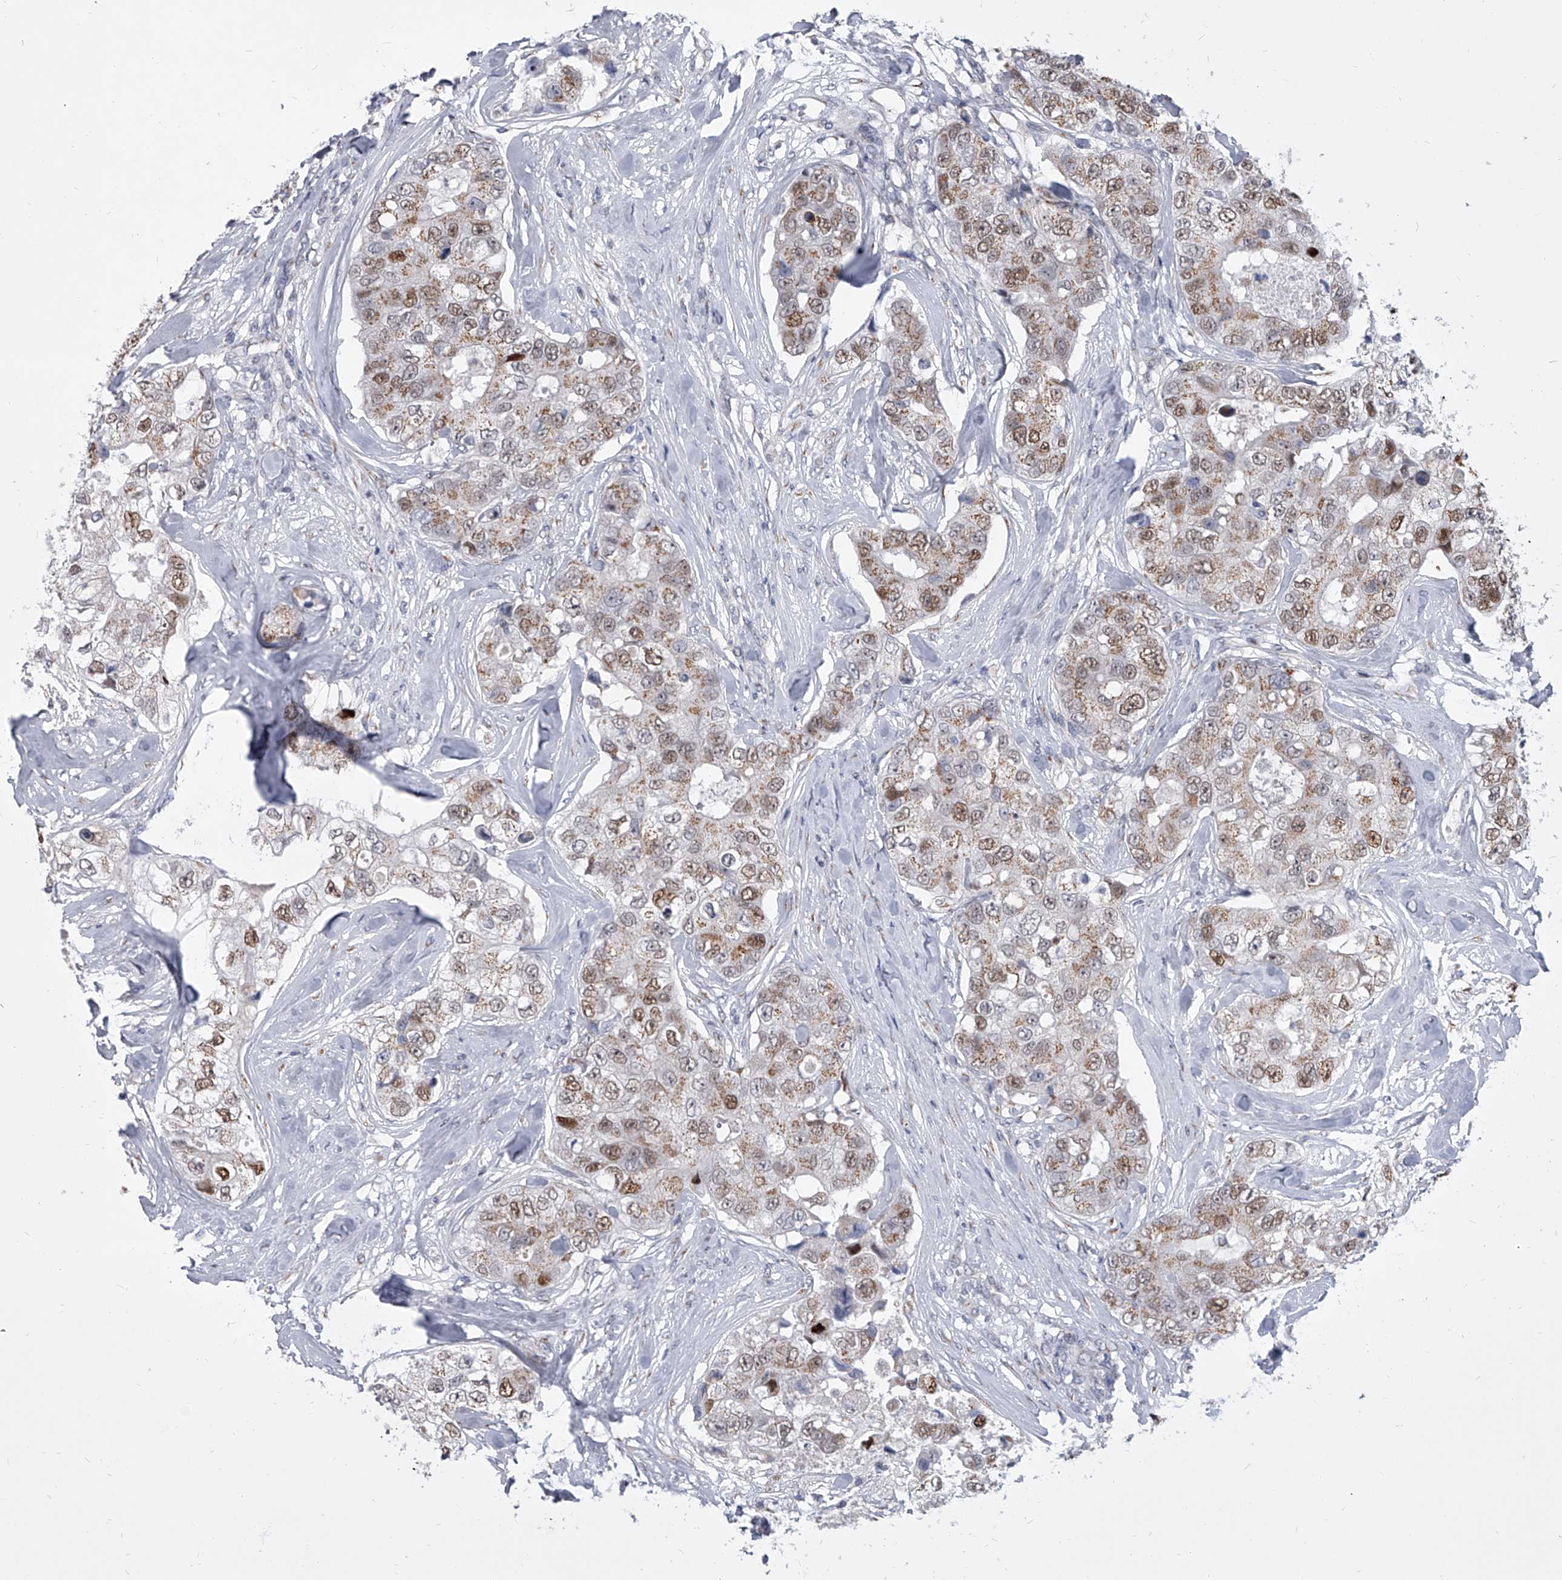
{"staining": {"intensity": "moderate", "quantity": "25%-75%", "location": "nuclear"}, "tissue": "breast cancer", "cell_type": "Tumor cells", "image_type": "cancer", "snomed": [{"axis": "morphology", "description": "Duct carcinoma"}, {"axis": "topography", "description": "Breast"}], "caption": "A high-resolution histopathology image shows immunohistochemistry (IHC) staining of breast cancer, which demonstrates moderate nuclear positivity in approximately 25%-75% of tumor cells. The protein is stained brown, and the nuclei are stained in blue (DAB IHC with brightfield microscopy, high magnification).", "gene": "EVA1C", "patient": {"sex": "female", "age": 62}}